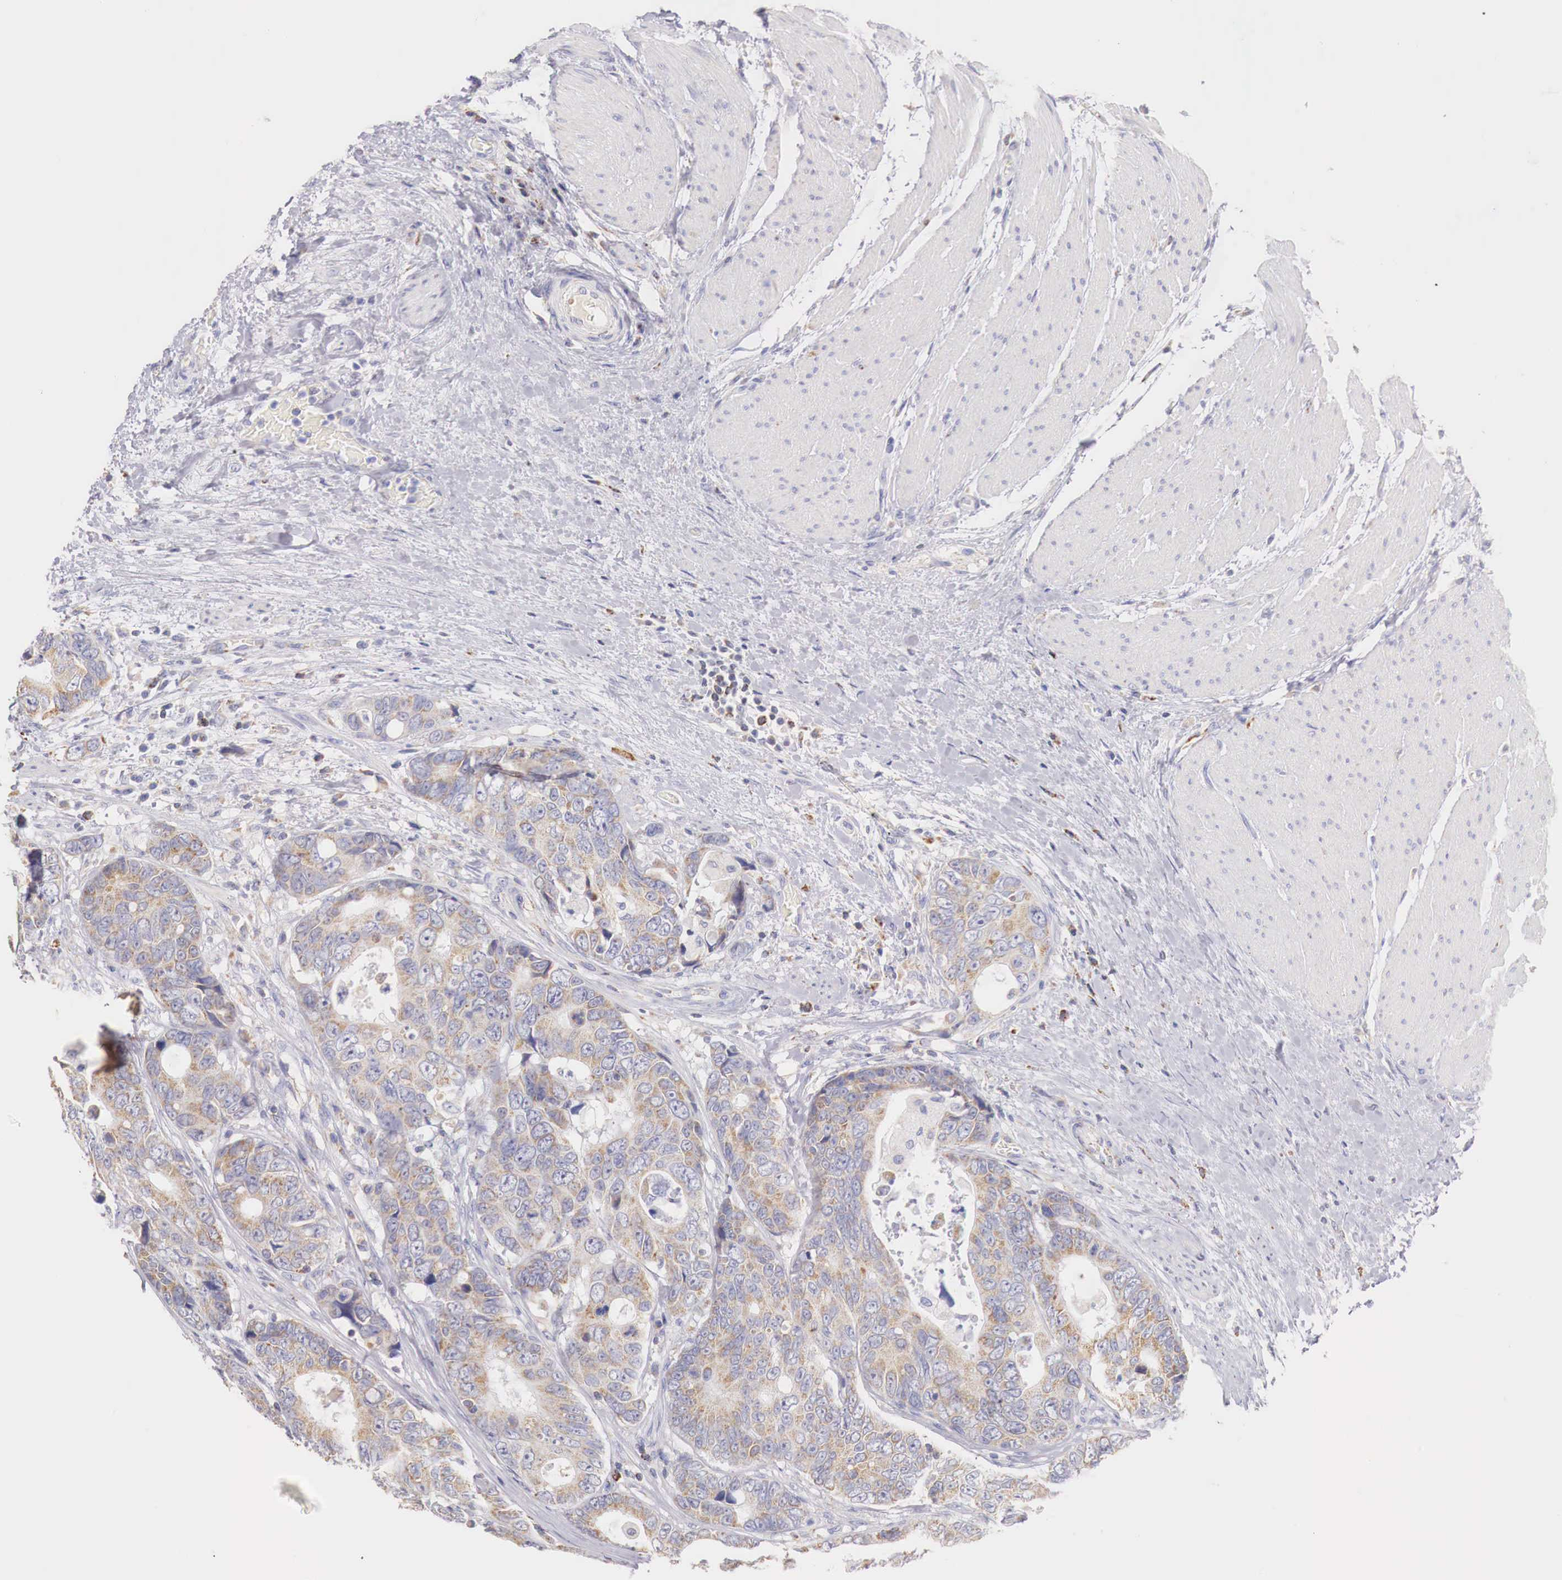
{"staining": {"intensity": "weak", "quantity": ">75%", "location": "cytoplasmic/membranous"}, "tissue": "colorectal cancer", "cell_type": "Tumor cells", "image_type": "cancer", "snomed": [{"axis": "morphology", "description": "Adenocarcinoma, NOS"}, {"axis": "topography", "description": "Rectum"}], "caption": "Human adenocarcinoma (colorectal) stained with a brown dye displays weak cytoplasmic/membranous positive positivity in approximately >75% of tumor cells.", "gene": "IDH3G", "patient": {"sex": "female", "age": 67}}